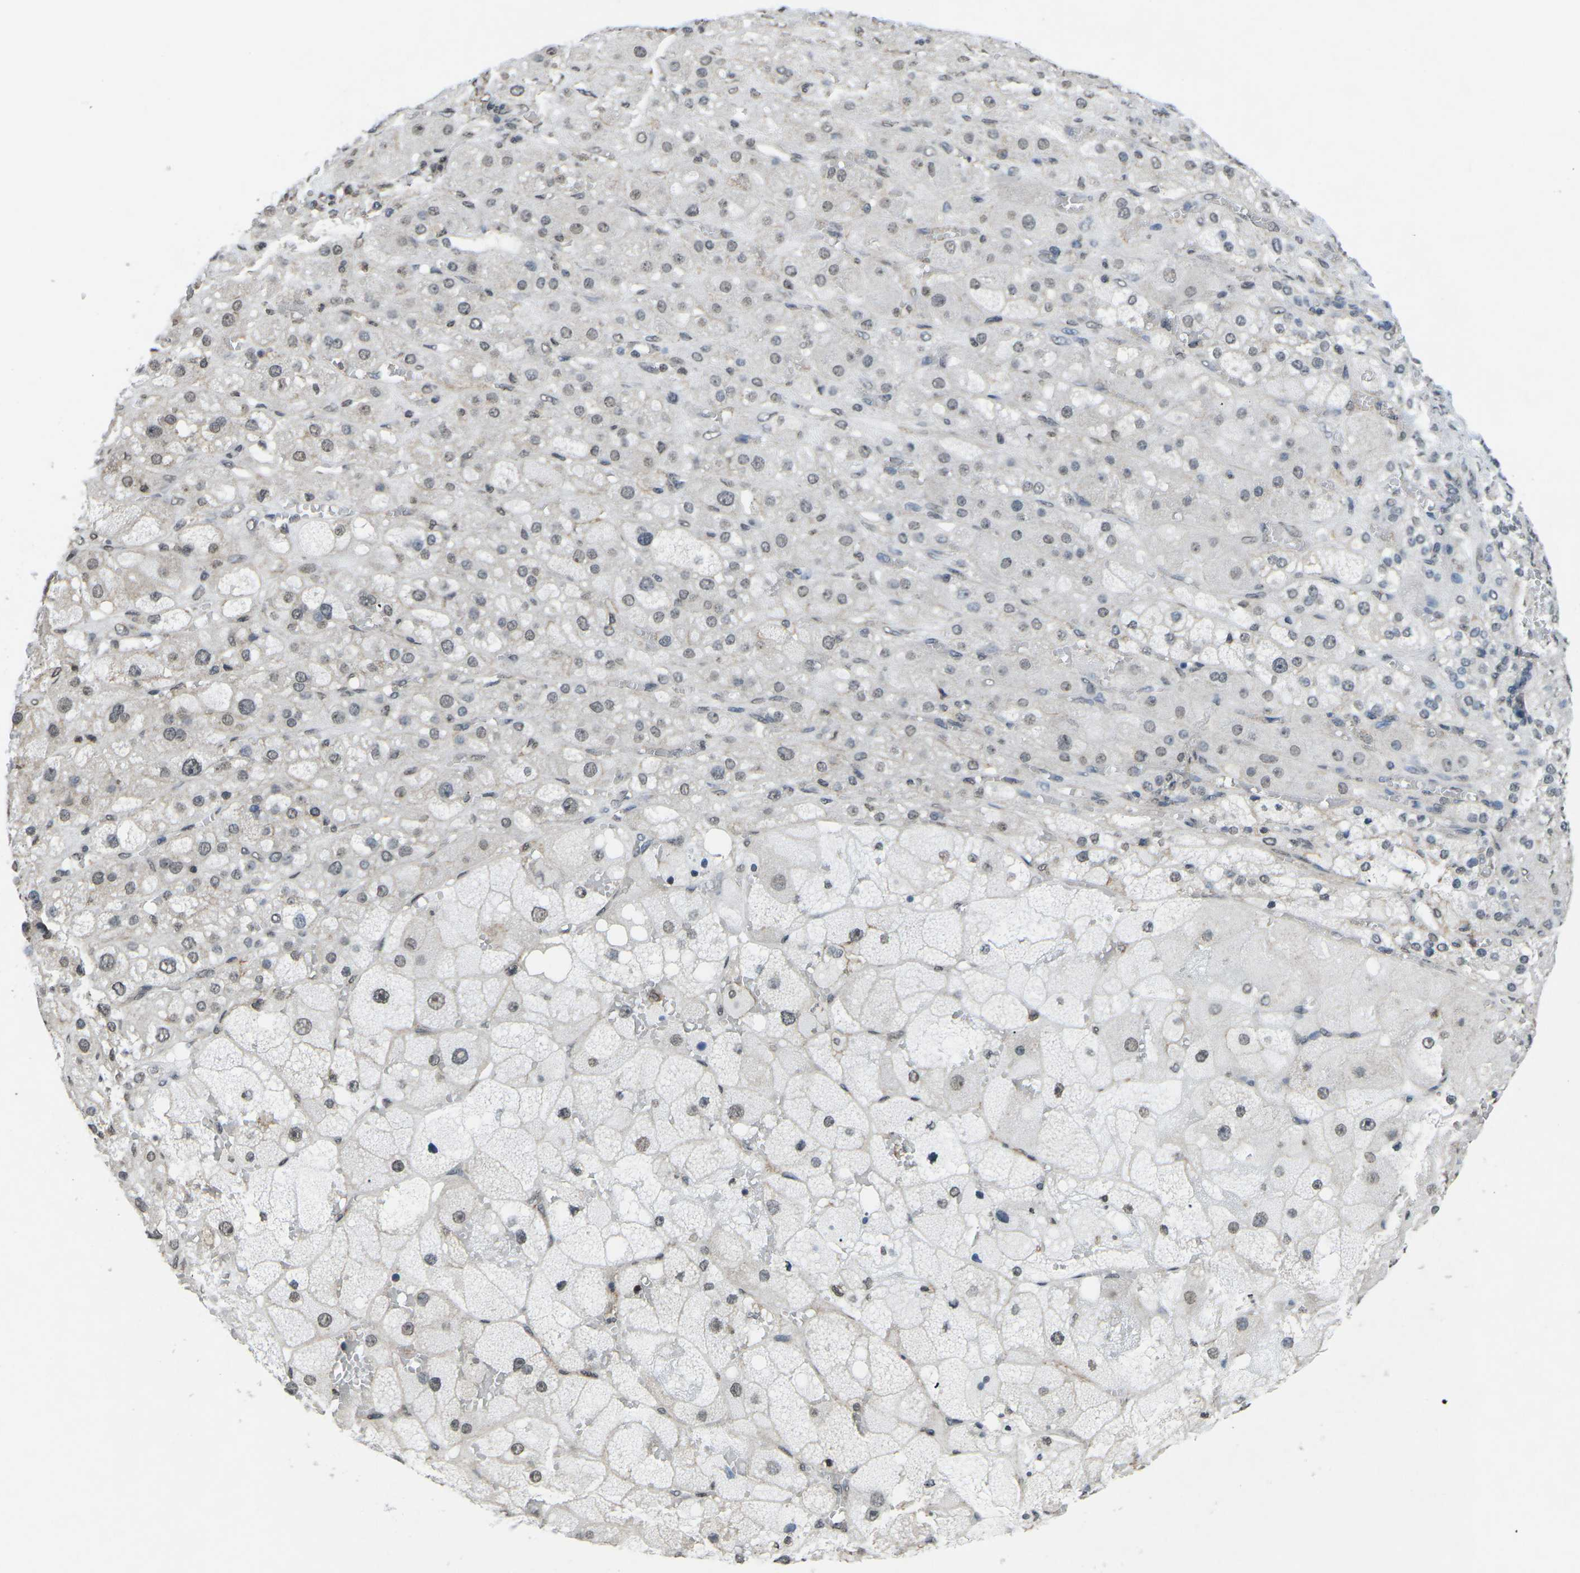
{"staining": {"intensity": "weak", "quantity": "<25%", "location": "cytoplasmic/membranous"}, "tissue": "adrenal gland", "cell_type": "Glandular cells", "image_type": "normal", "snomed": [{"axis": "morphology", "description": "Normal tissue, NOS"}, {"axis": "topography", "description": "Adrenal gland"}], "caption": "DAB (3,3'-diaminobenzidine) immunohistochemical staining of normal human adrenal gland displays no significant positivity in glandular cells.", "gene": "TFR2", "patient": {"sex": "female", "age": 47}}